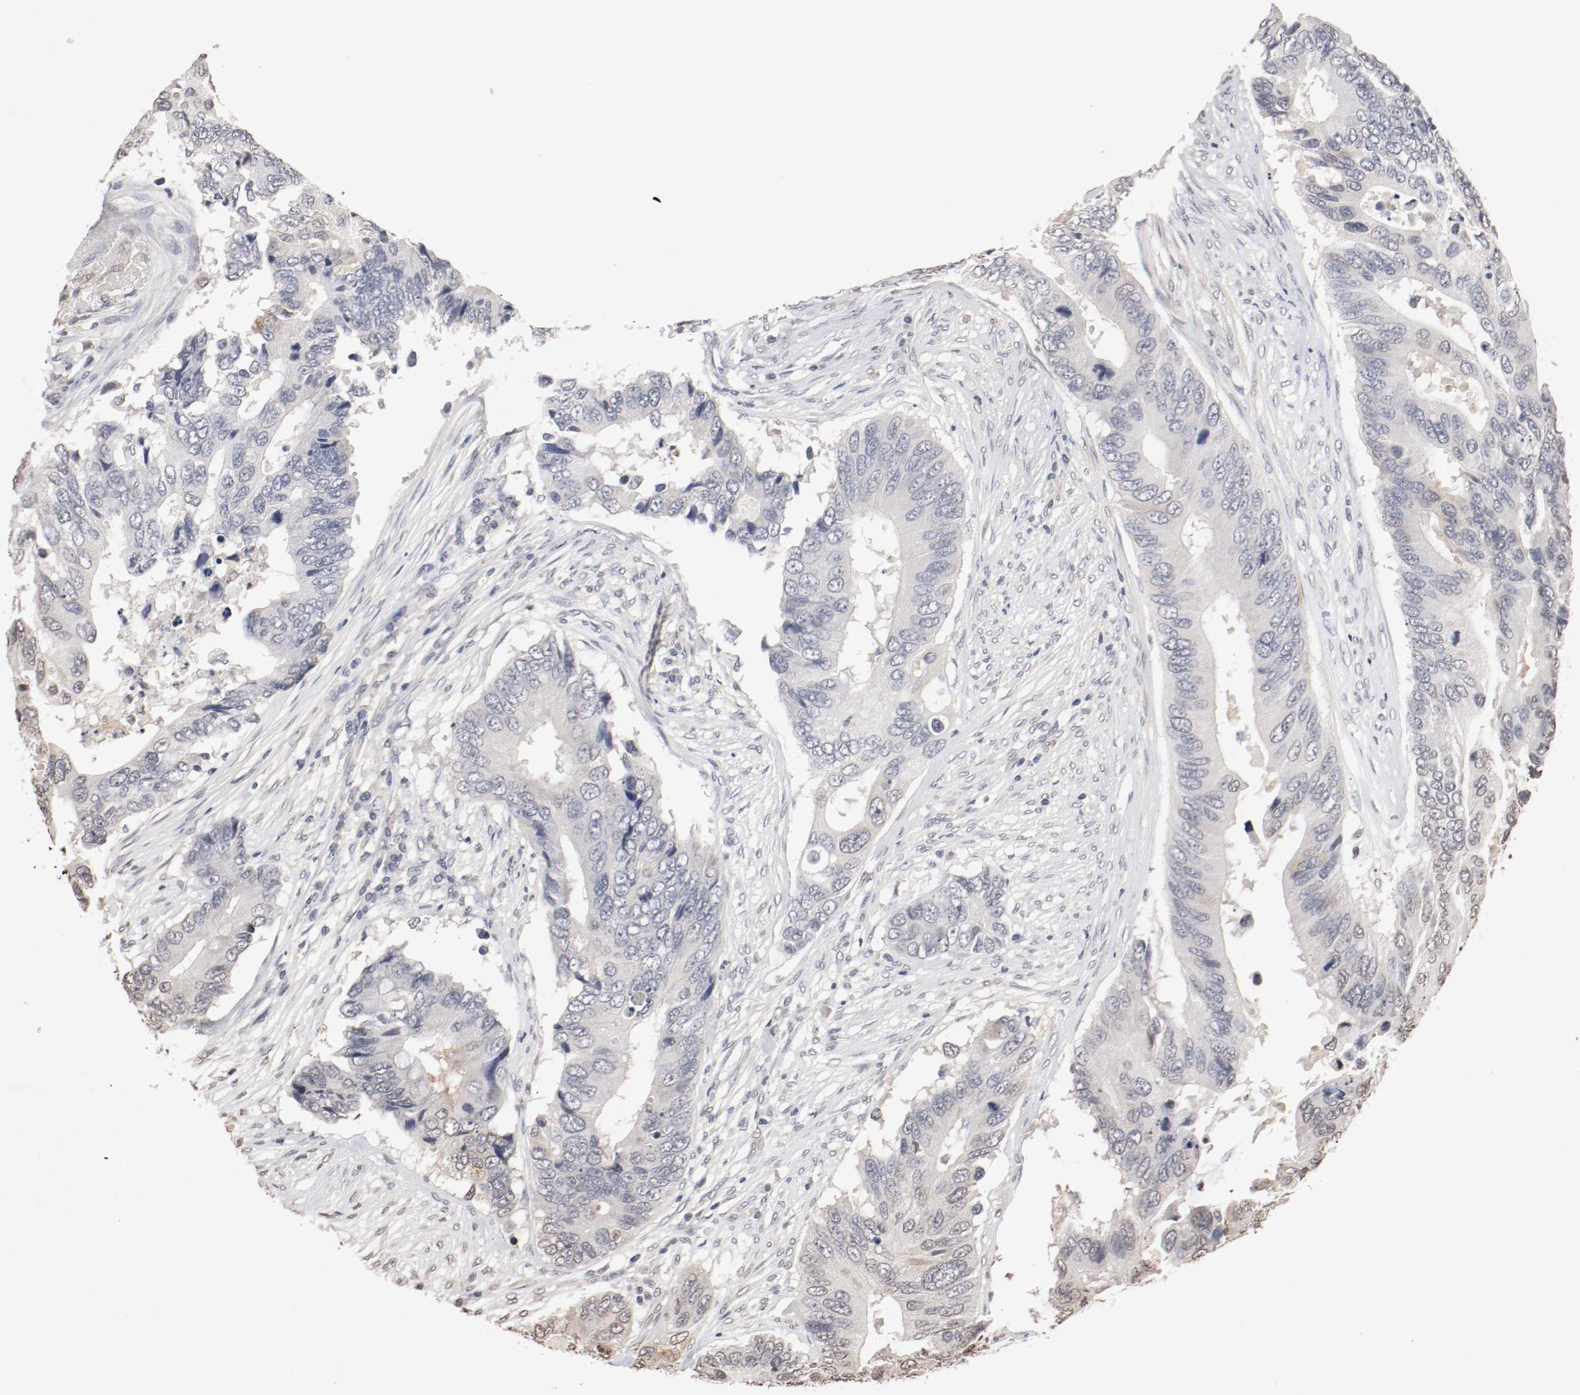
{"staining": {"intensity": "weak", "quantity": "25%-75%", "location": "cytoplasmic/membranous"}, "tissue": "colorectal cancer", "cell_type": "Tumor cells", "image_type": "cancer", "snomed": [{"axis": "morphology", "description": "Adenocarcinoma, NOS"}, {"axis": "topography", "description": "Colon"}], "caption": "Immunohistochemistry (IHC) photomicrograph of neoplastic tissue: human adenocarcinoma (colorectal) stained using immunohistochemistry shows low levels of weak protein expression localized specifically in the cytoplasmic/membranous of tumor cells, appearing as a cytoplasmic/membranous brown color.", "gene": "WASL", "patient": {"sex": "male", "age": 71}}